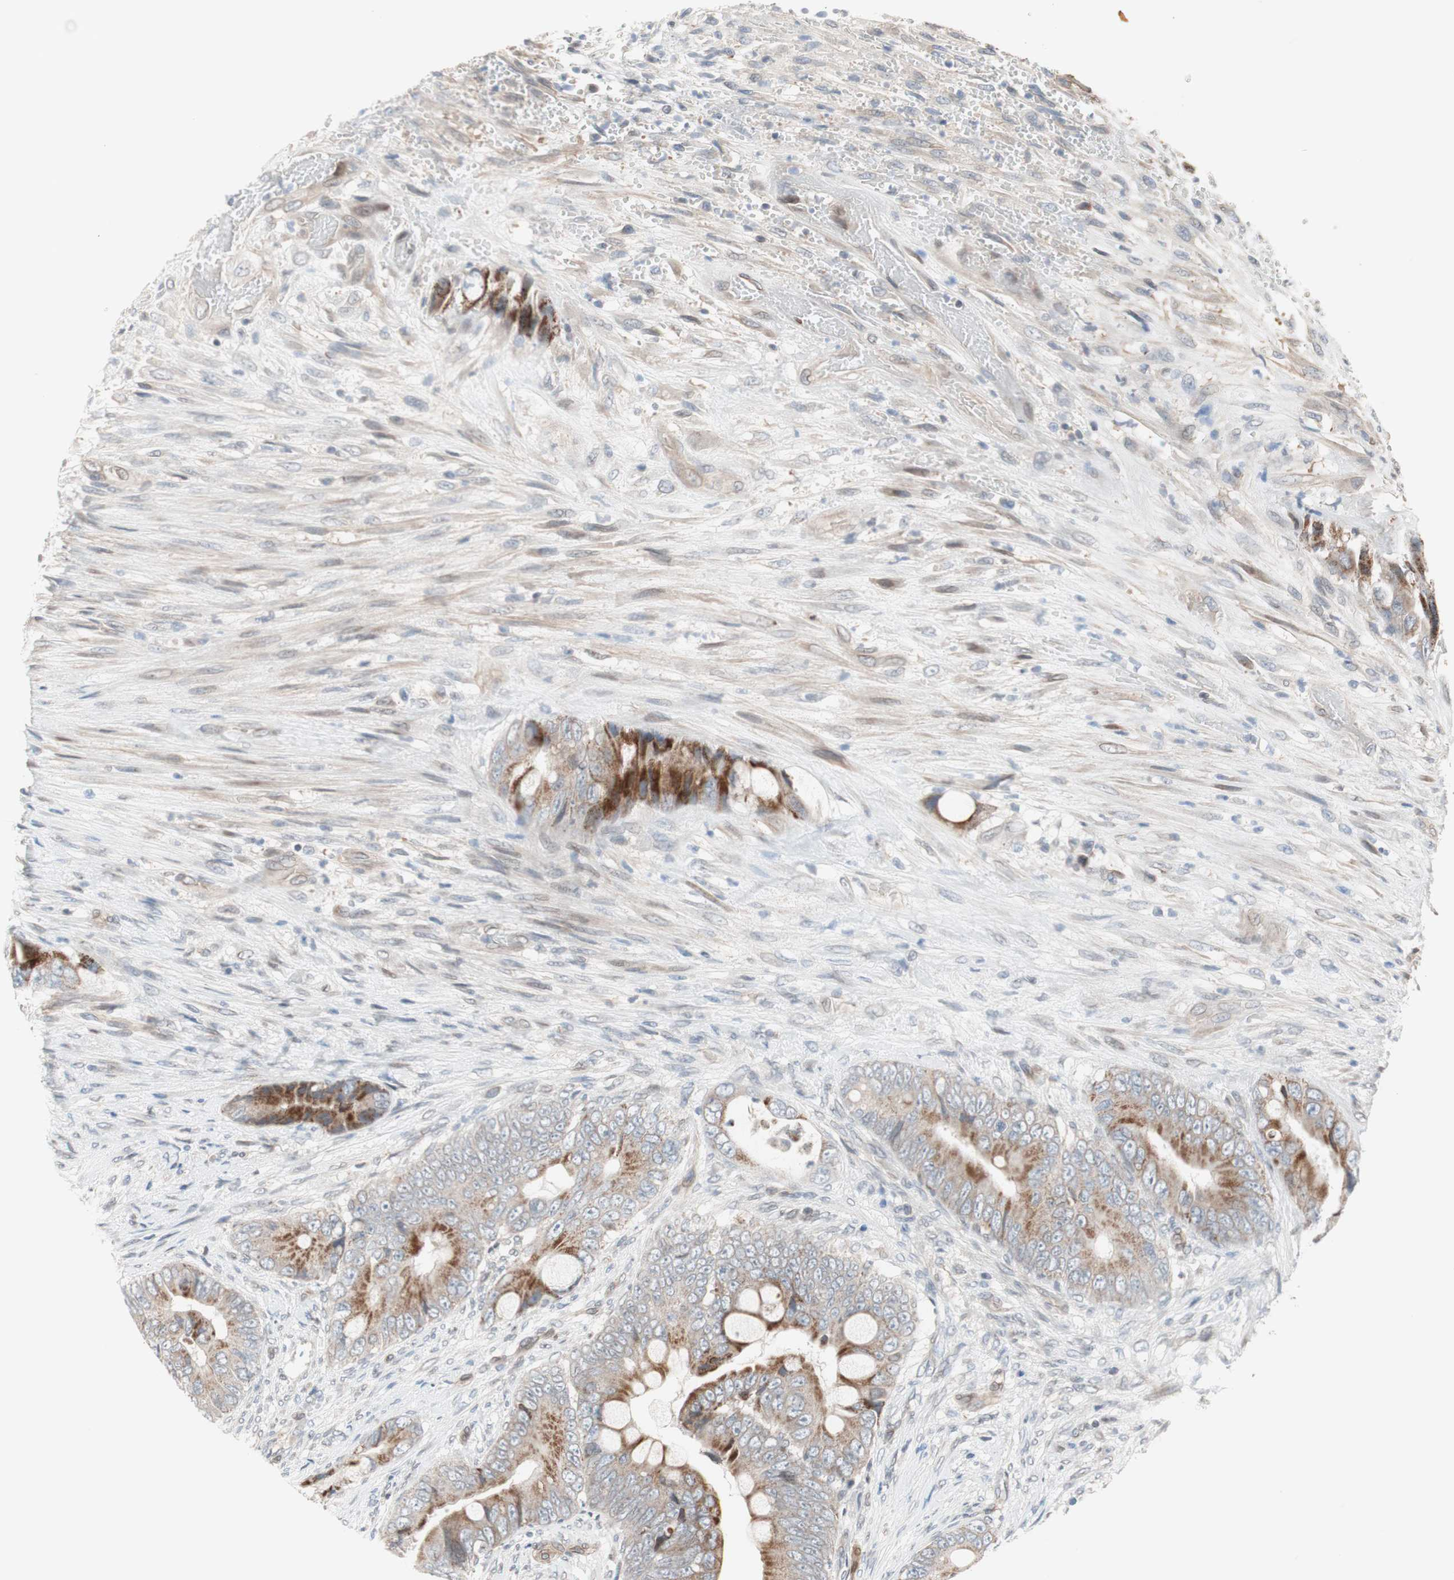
{"staining": {"intensity": "moderate", "quantity": "25%-75%", "location": "cytoplasmic/membranous"}, "tissue": "colorectal cancer", "cell_type": "Tumor cells", "image_type": "cancer", "snomed": [{"axis": "morphology", "description": "Adenocarcinoma, NOS"}, {"axis": "topography", "description": "Rectum"}], "caption": "Colorectal adenocarcinoma tissue displays moderate cytoplasmic/membranous positivity in about 25%-75% of tumor cells", "gene": "ARNT2", "patient": {"sex": "female", "age": 77}}